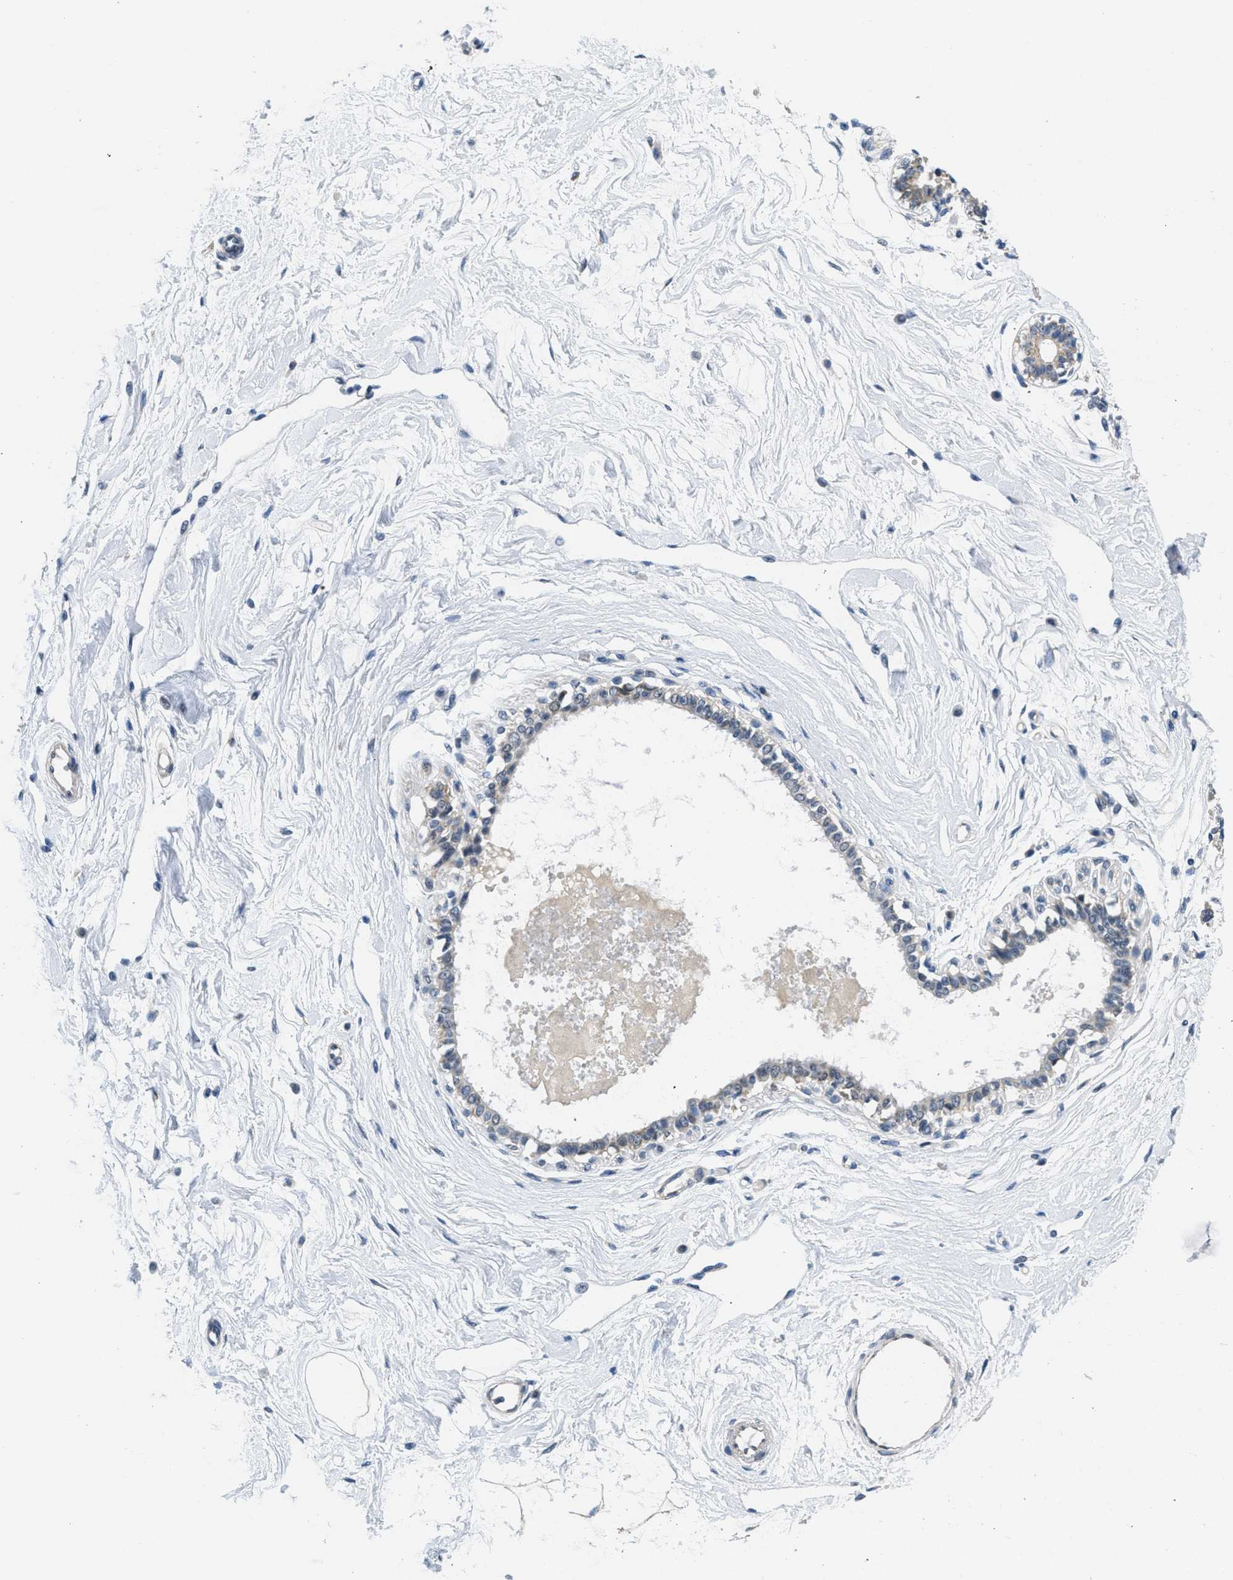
{"staining": {"intensity": "negative", "quantity": "none", "location": "none"}, "tissue": "breast", "cell_type": "Adipocytes", "image_type": "normal", "snomed": [{"axis": "morphology", "description": "Normal tissue, NOS"}, {"axis": "topography", "description": "Breast"}], "caption": "Immunohistochemistry of normal human breast demonstrates no expression in adipocytes.", "gene": "TOMM70", "patient": {"sex": "female", "age": 45}}